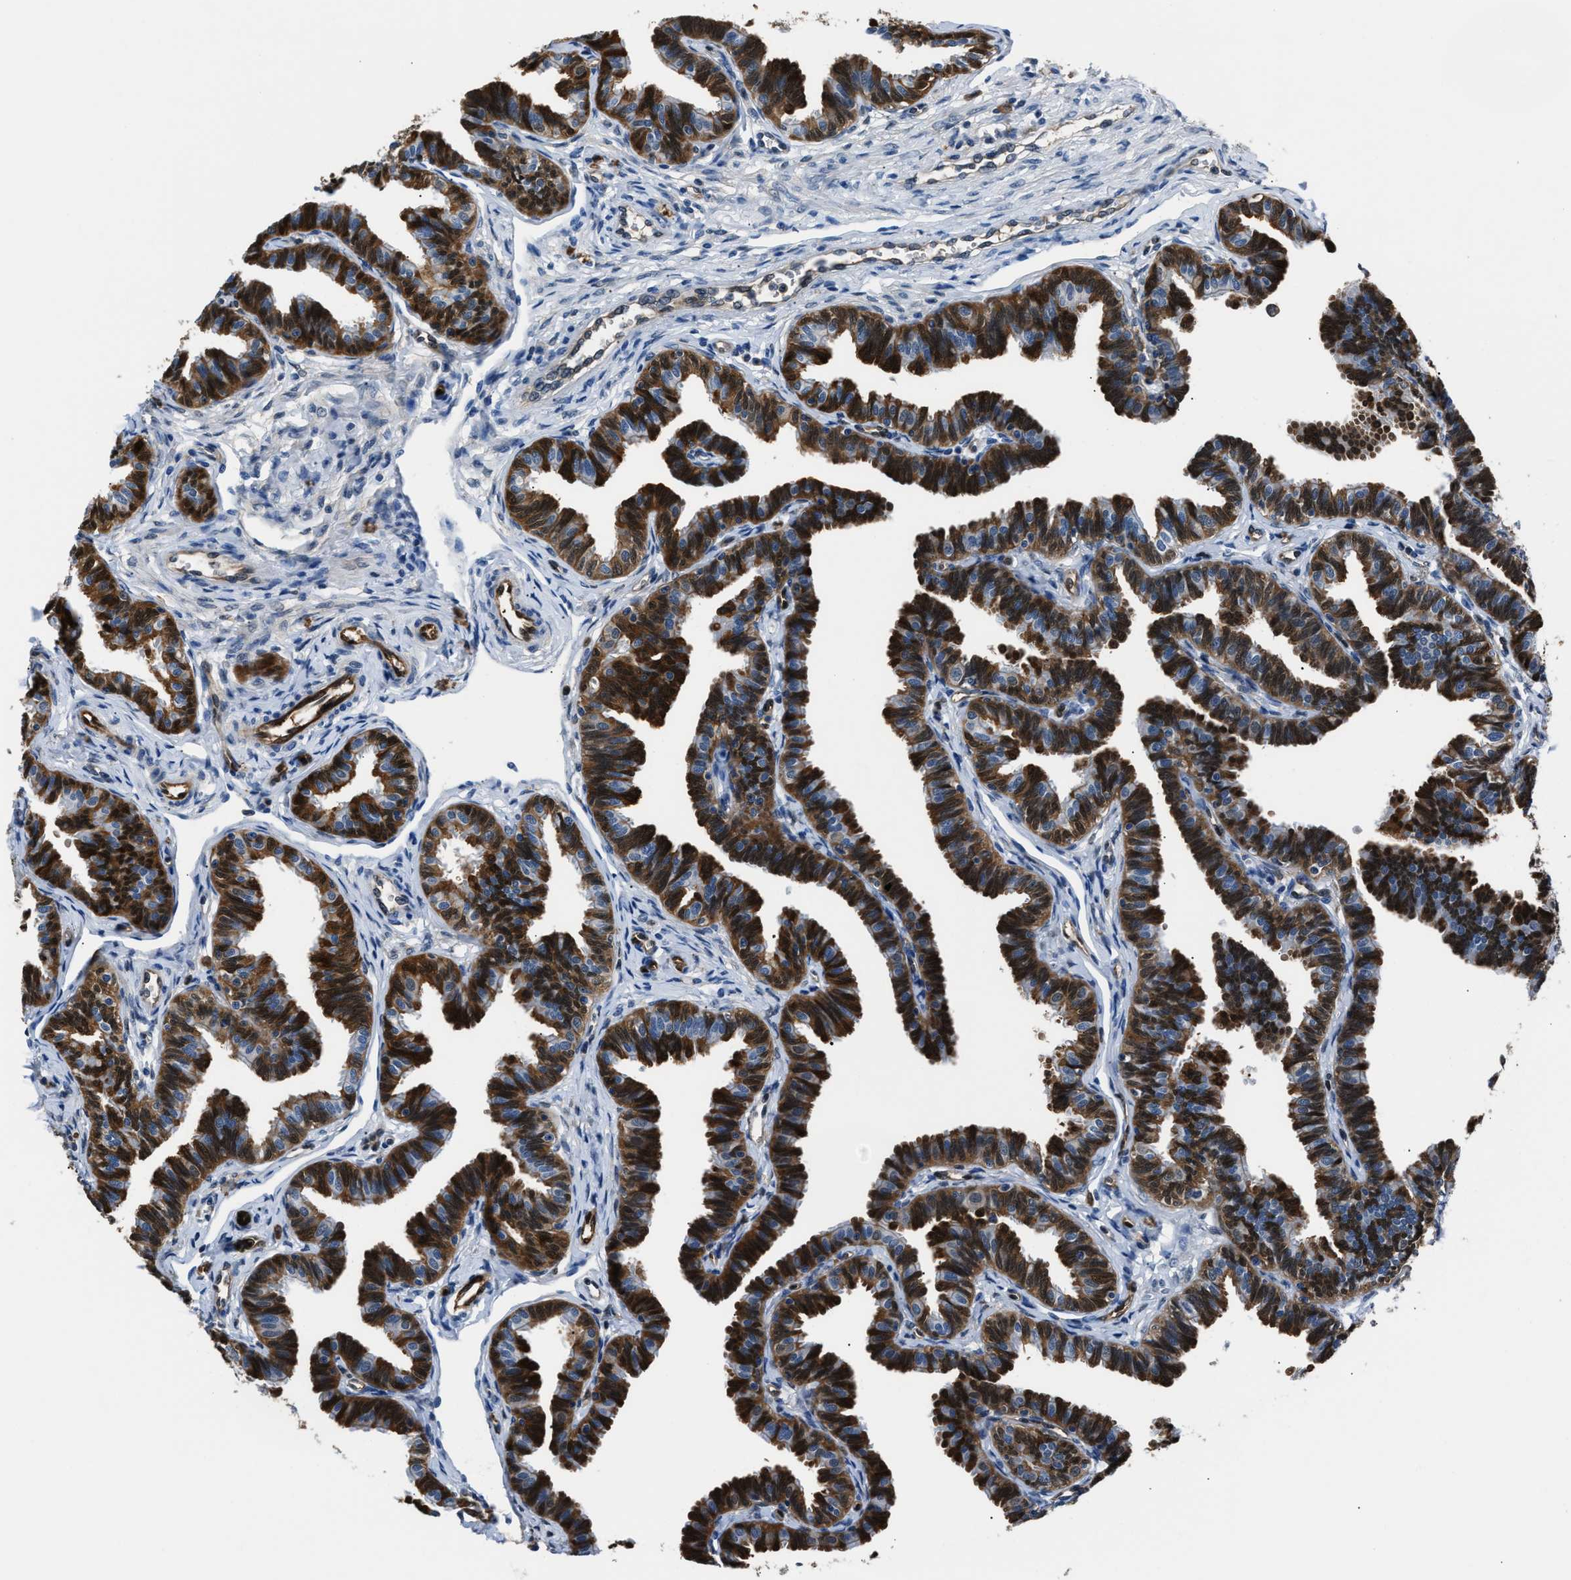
{"staining": {"intensity": "strong", "quantity": "25%-75%", "location": "cytoplasmic/membranous,nuclear"}, "tissue": "fallopian tube", "cell_type": "Glandular cells", "image_type": "normal", "snomed": [{"axis": "morphology", "description": "Normal tissue, NOS"}, {"axis": "topography", "description": "Fallopian tube"}, {"axis": "topography", "description": "Ovary"}], "caption": "Fallopian tube stained with DAB (3,3'-diaminobenzidine) immunohistochemistry (IHC) shows high levels of strong cytoplasmic/membranous,nuclear staining in about 25%-75% of glandular cells. (DAB IHC with brightfield microscopy, high magnification).", "gene": "PPA1", "patient": {"sex": "female", "age": 23}}